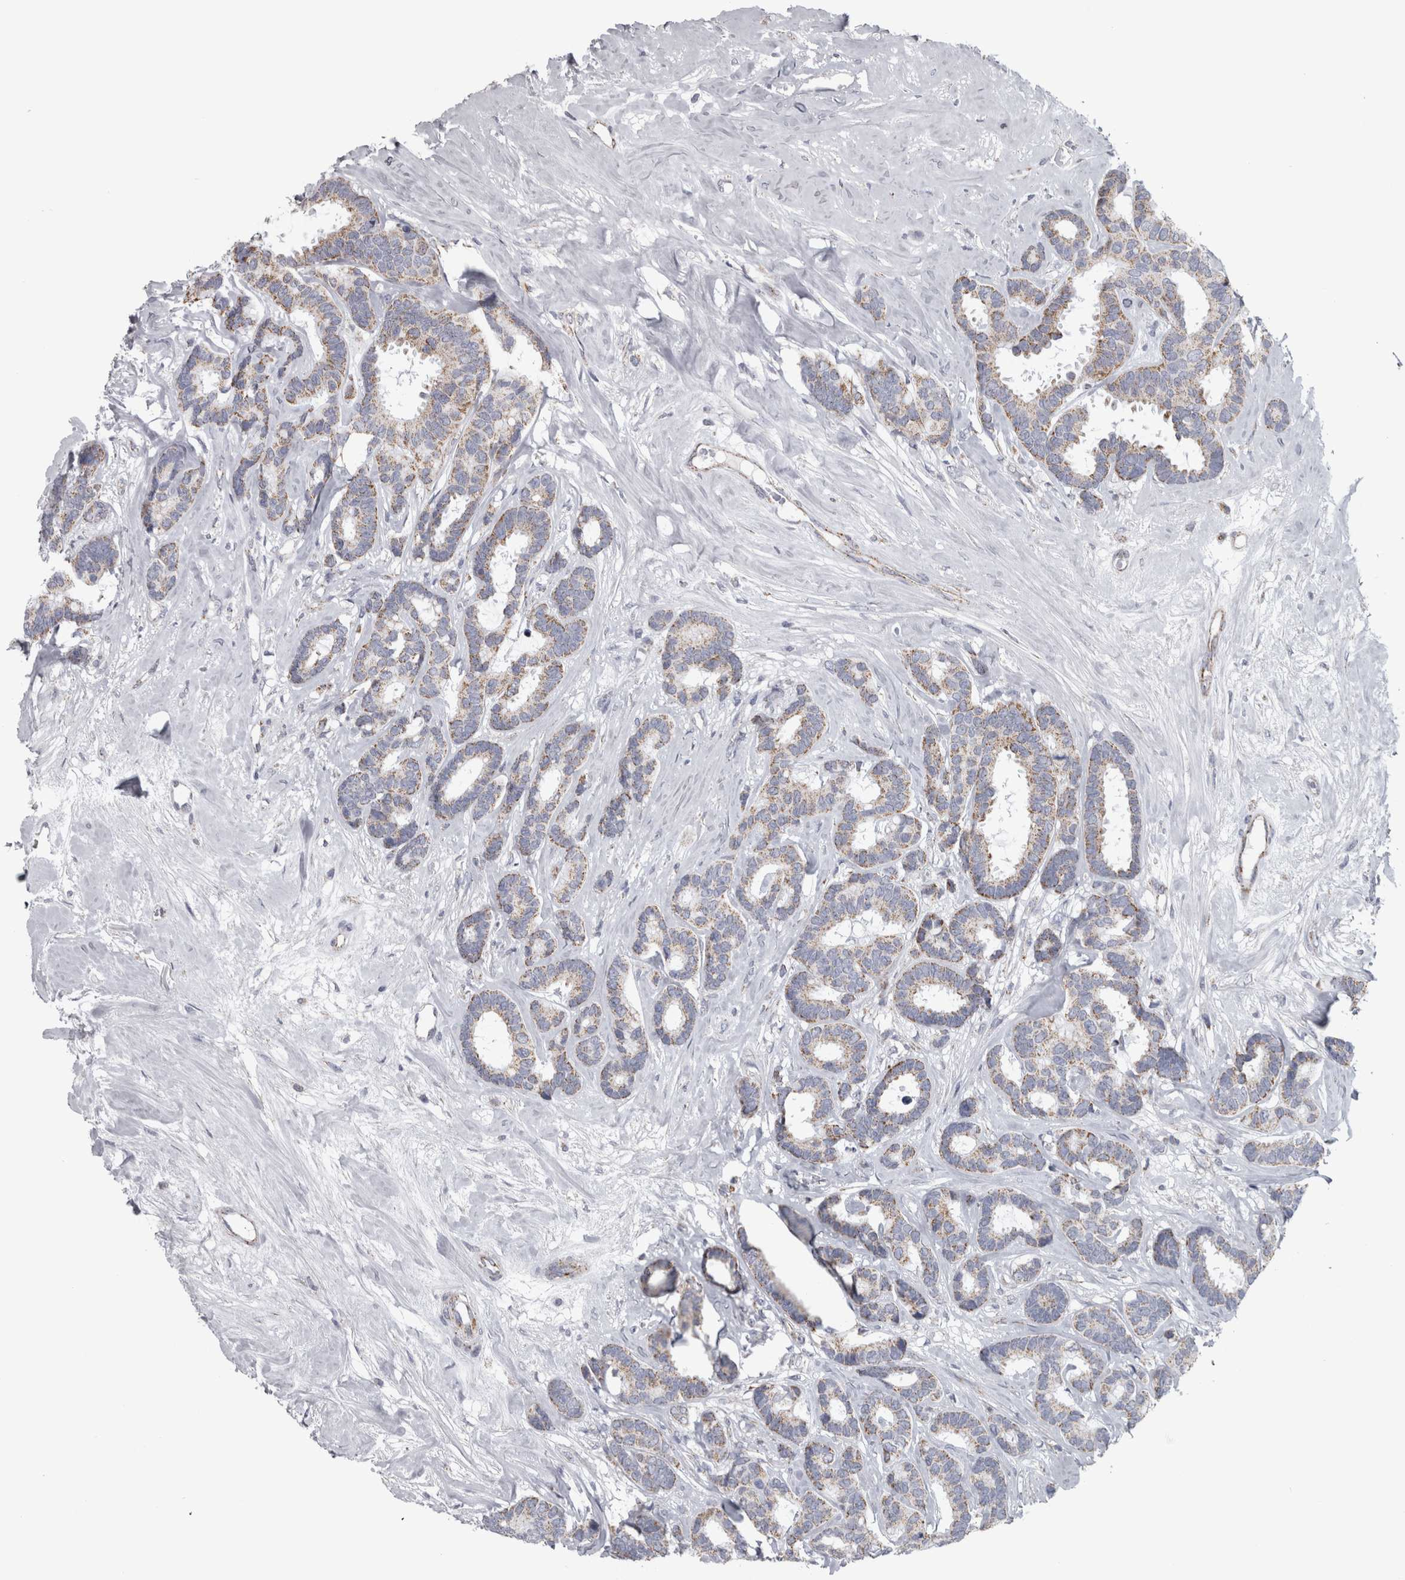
{"staining": {"intensity": "weak", "quantity": ">75%", "location": "cytoplasmic/membranous"}, "tissue": "breast cancer", "cell_type": "Tumor cells", "image_type": "cancer", "snomed": [{"axis": "morphology", "description": "Duct carcinoma"}, {"axis": "topography", "description": "Breast"}], "caption": "The image demonstrates a brown stain indicating the presence of a protein in the cytoplasmic/membranous of tumor cells in breast cancer. Nuclei are stained in blue.", "gene": "DBT", "patient": {"sex": "female", "age": 87}}